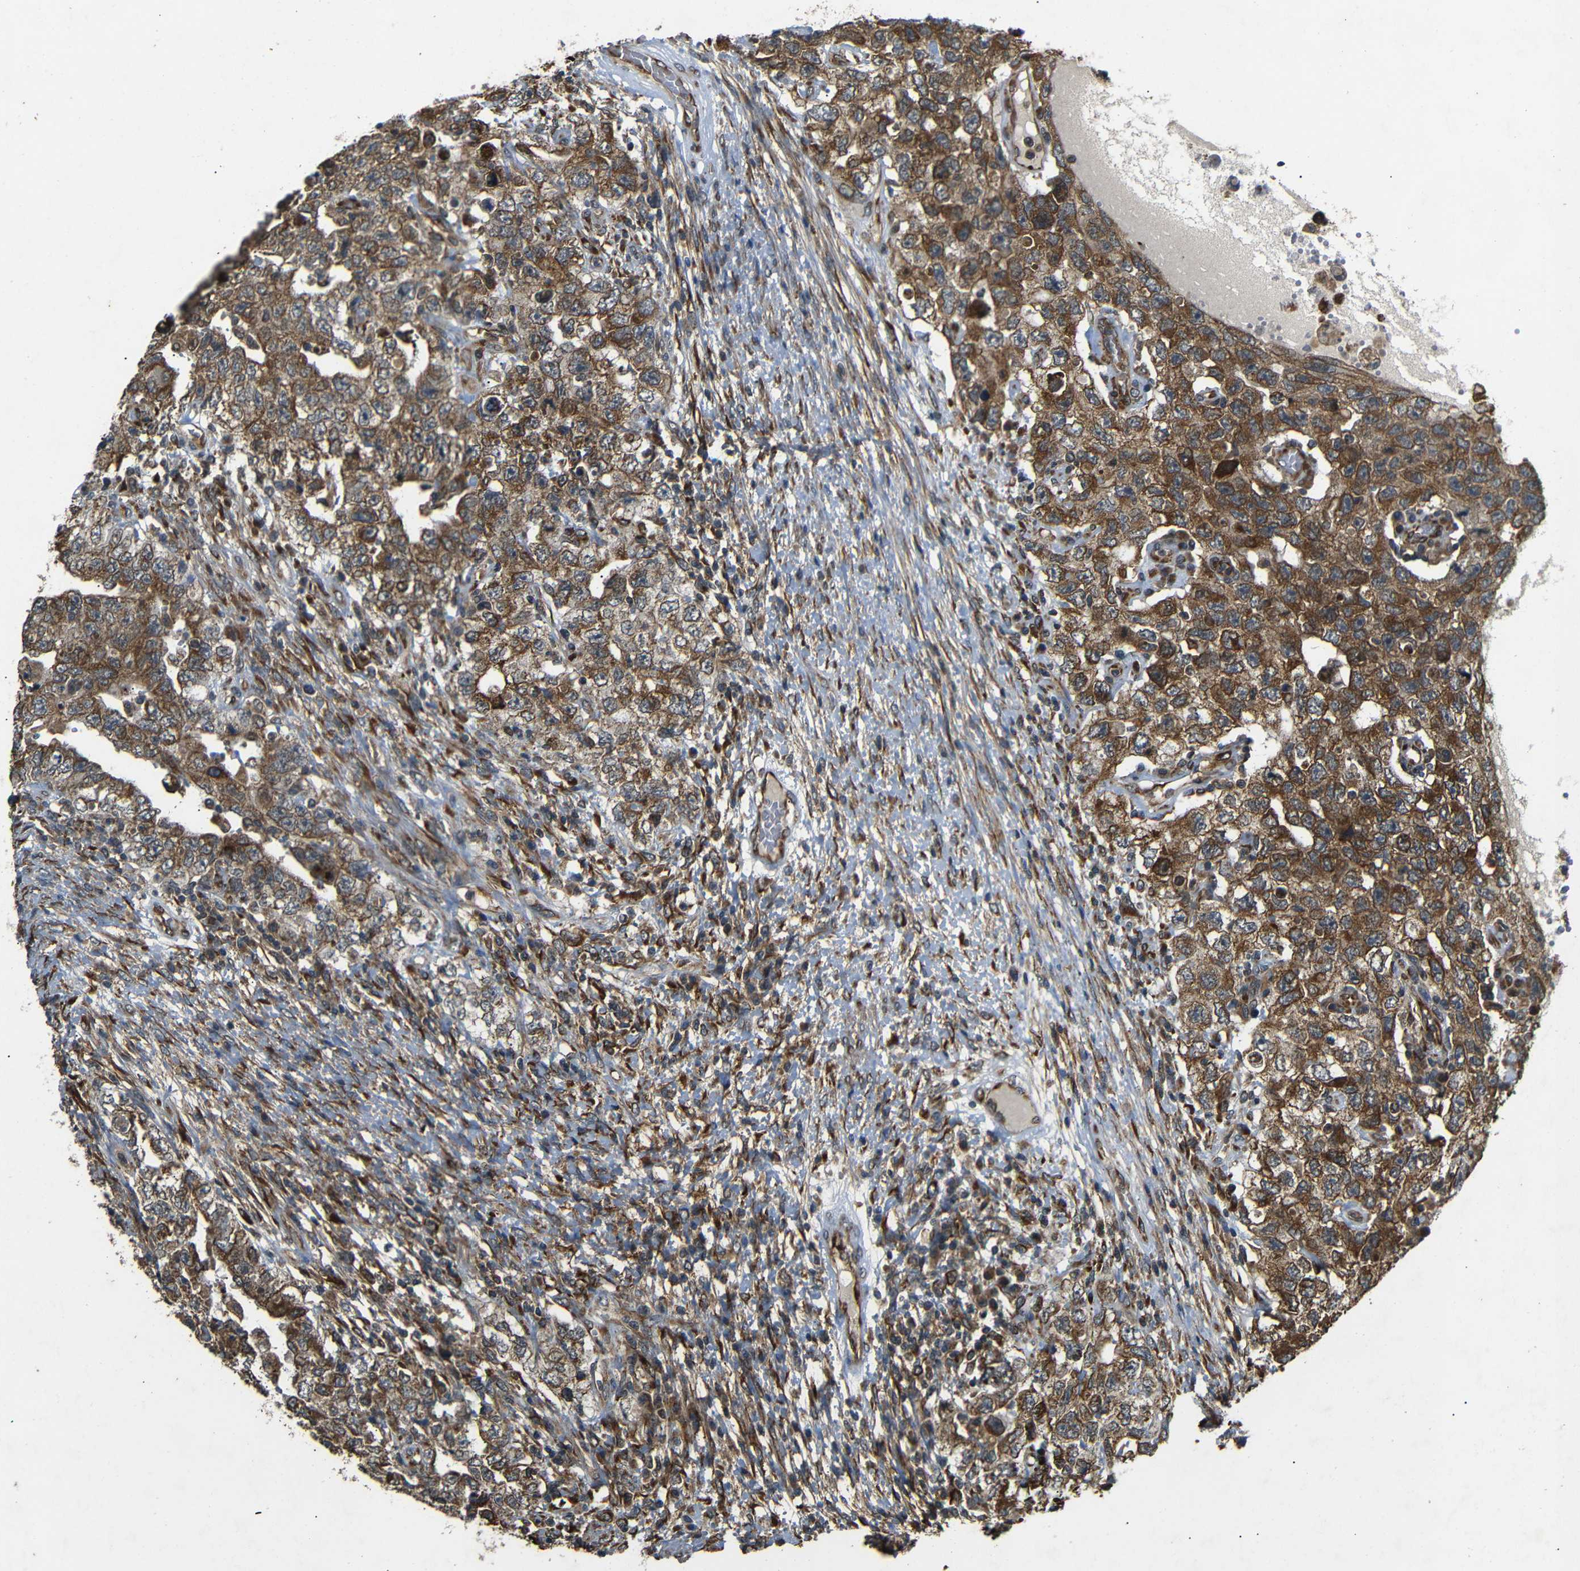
{"staining": {"intensity": "strong", "quantity": ">75%", "location": "cytoplasmic/membranous"}, "tissue": "testis cancer", "cell_type": "Tumor cells", "image_type": "cancer", "snomed": [{"axis": "morphology", "description": "Carcinoma, Embryonal, NOS"}, {"axis": "topography", "description": "Testis"}], "caption": "Embryonal carcinoma (testis) stained with a brown dye reveals strong cytoplasmic/membranous positive staining in approximately >75% of tumor cells.", "gene": "TRPC1", "patient": {"sex": "male", "age": 26}}